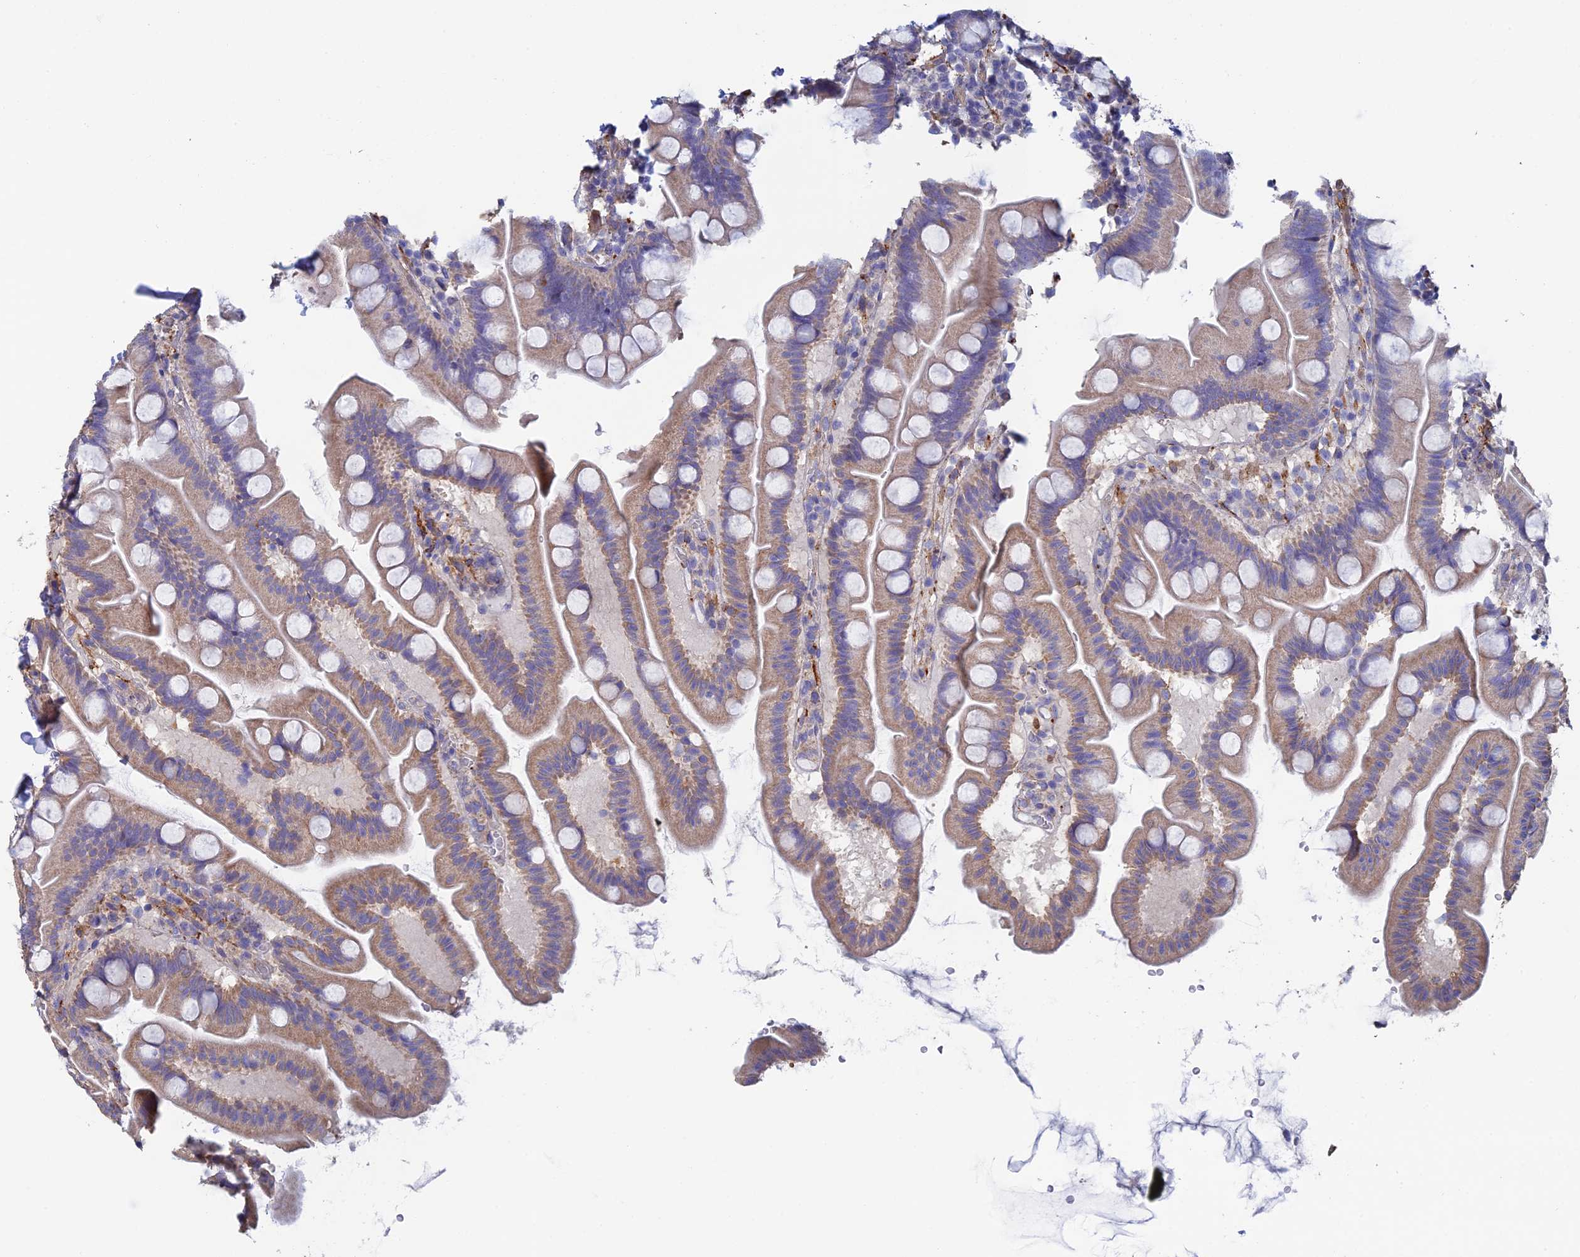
{"staining": {"intensity": "weak", "quantity": "25%-75%", "location": "cytoplasmic/membranous"}, "tissue": "small intestine", "cell_type": "Glandular cells", "image_type": "normal", "snomed": [{"axis": "morphology", "description": "Normal tissue, NOS"}, {"axis": "topography", "description": "Small intestine"}], "caption": "Immunohistochemistry of unremarkable human small intestine demonstrates low levels of weak cytoplasmic/membranous expression in approximately 25%-75% of glandular cells. Using DAB (3,3'-diaminobenzidine) (brown) and hematoxylin (blue) stains, captured at high magnification using brightfield microscopy.", "gene": "PCDHA5", "patient": {"sex": "female", "age": 68}}